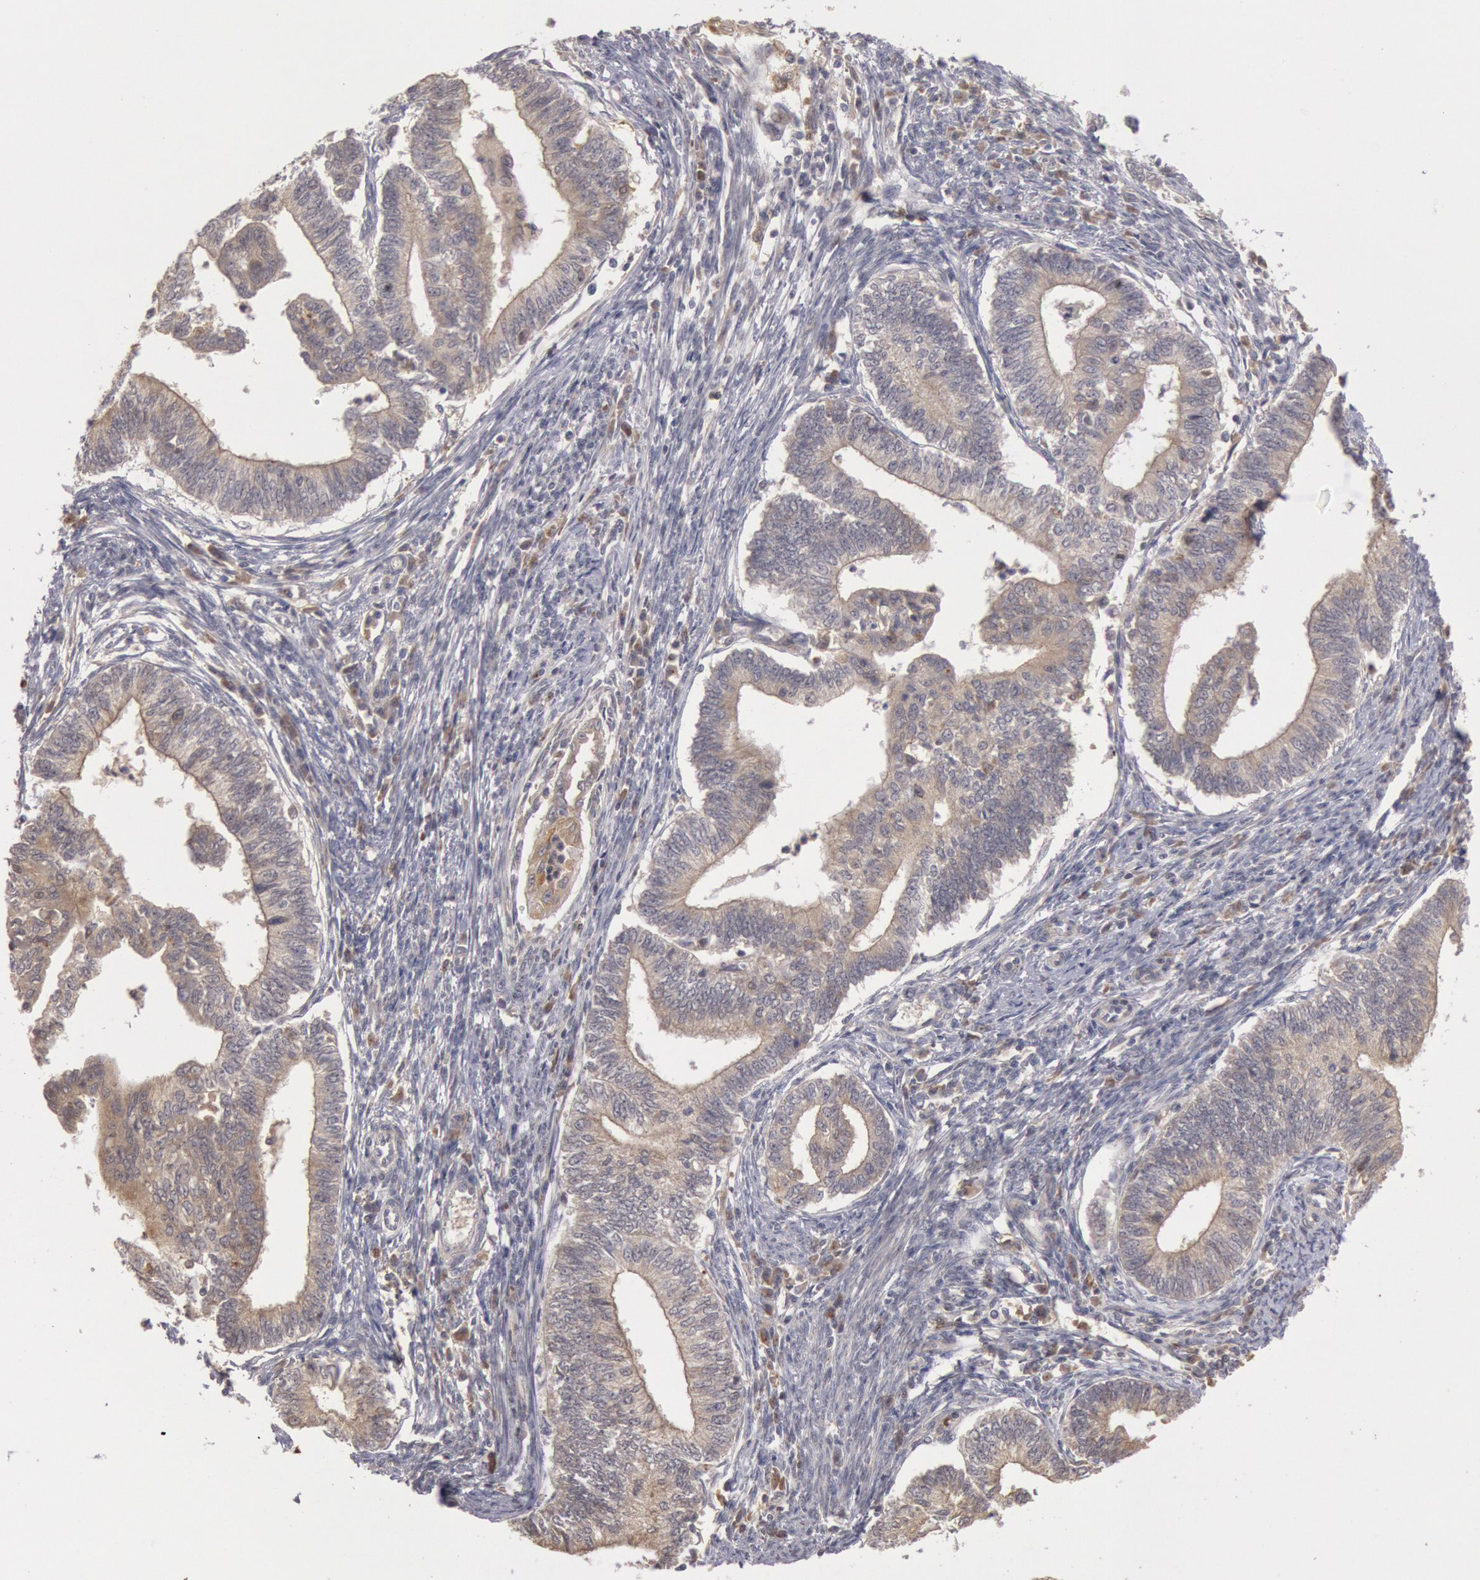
{"staining": {"intensity": "moderate", "quantity": "25%-75%", "location": "cytoplasmic/membranous"}, "tissue": "endometrial cancer", "cell_type": "Tumor cells", "image_type": "cancer", "snomed": [{"axis": "morphology", "description": "Adenocarcinoma, NOS"}, {"axis": "topography", "description": "Endometrium"}], "caption": "A brown stain highlights moderate cytoplasmic/membranous staining of a protein in endometrial cancer (adenocarcinoma) tumor cells.", "gene": "PLA2G6", "patient": {"sex": "female", "age": 66}}